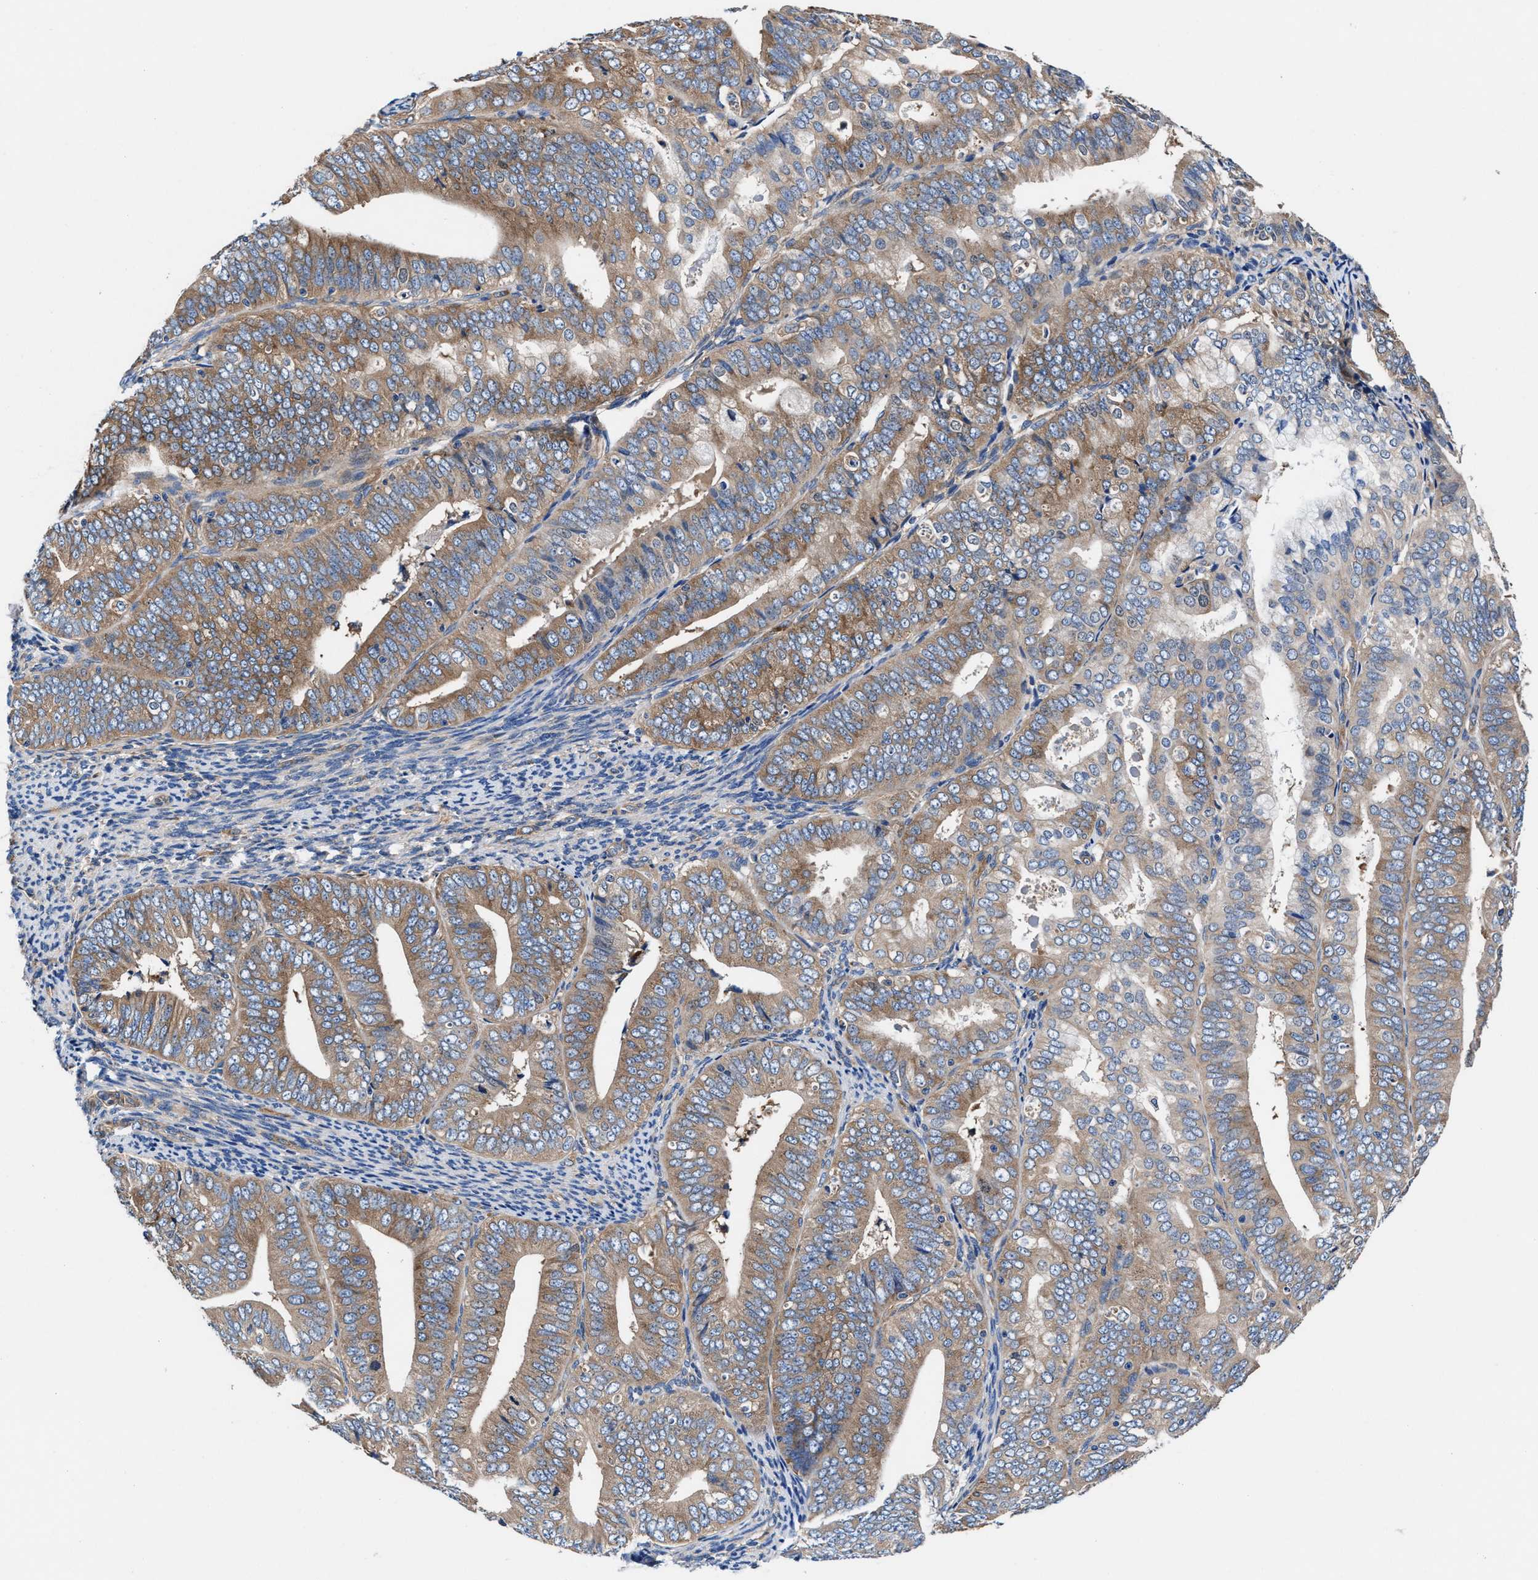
{"staining": {"intensity": "moderate", "quantity": ">75%", "location": "cytoplasmic/membranous"}, "tissue": "endometrial cancer", "cell_type": "Tumor cells", "image_type": "cancer", "snomed": [{"axis": "morphology", "description": "Adenocarcinoma, NOS"}, {"axis": "topography", "description": "Endometrium"}], "caption": "Tumor cells demonstrate medium levels of moderate cytoplasmic/membranous expression in approximately >75% of cells in human endometrial adenocarcinoma.", "gene": "SH3GL1", "patient": {"sex": "female", "age": 63}}